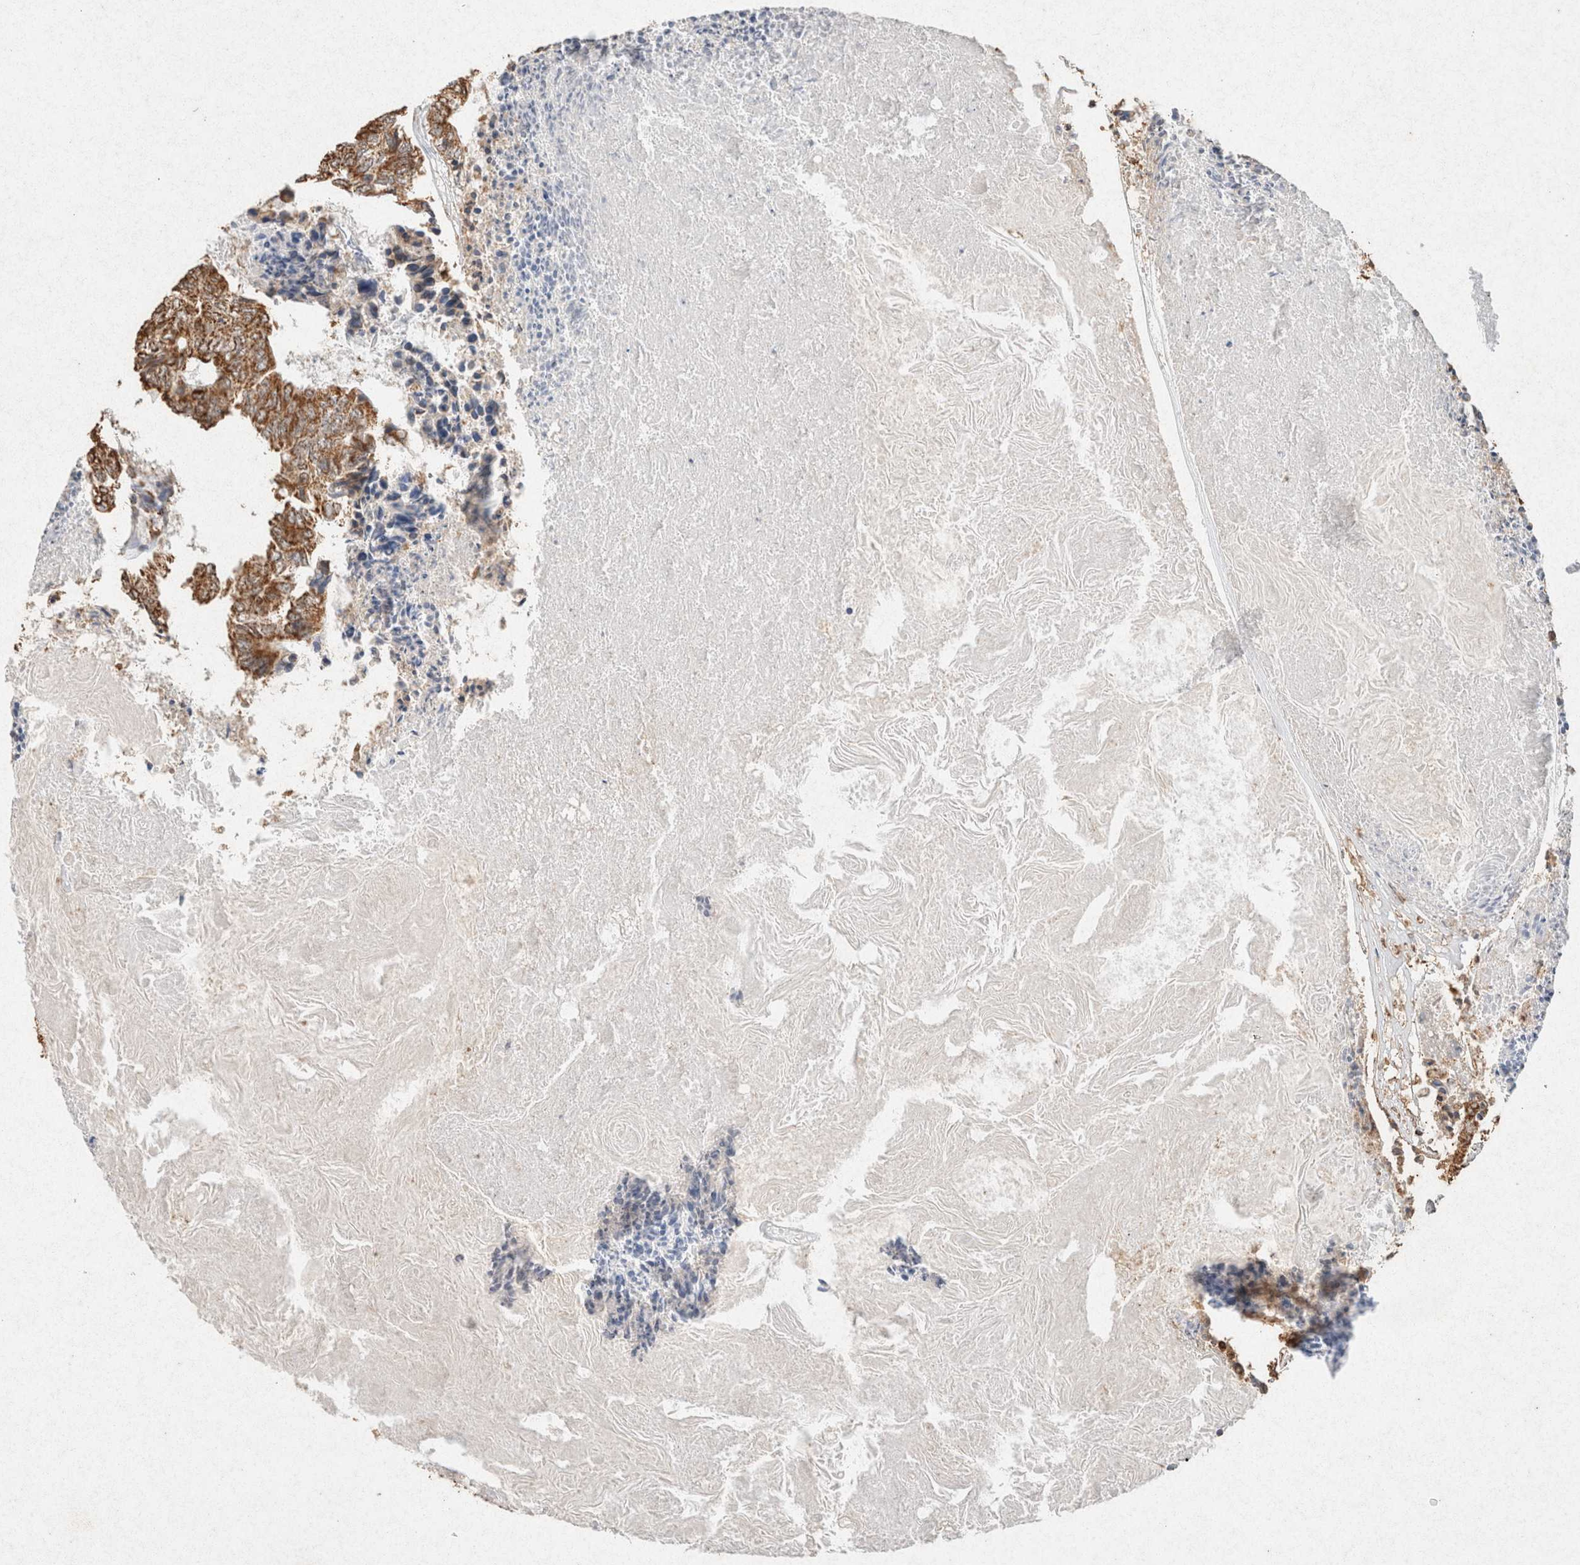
{"staining": {"intensity": "moderate", "quantity": ">75%", "location": "cytoplasmic/membranous"}, "tissue": "colorectal cancer", "cell_type": "Tumor cells", "image_type": "cancer", "snomed": [{"axis": "morphology", "description": "Adenocarcinoma, NOS"}, {"axis": "topography", "description": "Rectum"}], "caption": "Immunohistochemical staining of human colorectal cancer displays medium levels of moderate cytoplasmic/membranous expression in approximately >75% of tumor cells.", "gene": "SDC2", "patient": {"sex": "male", "age": 63}}